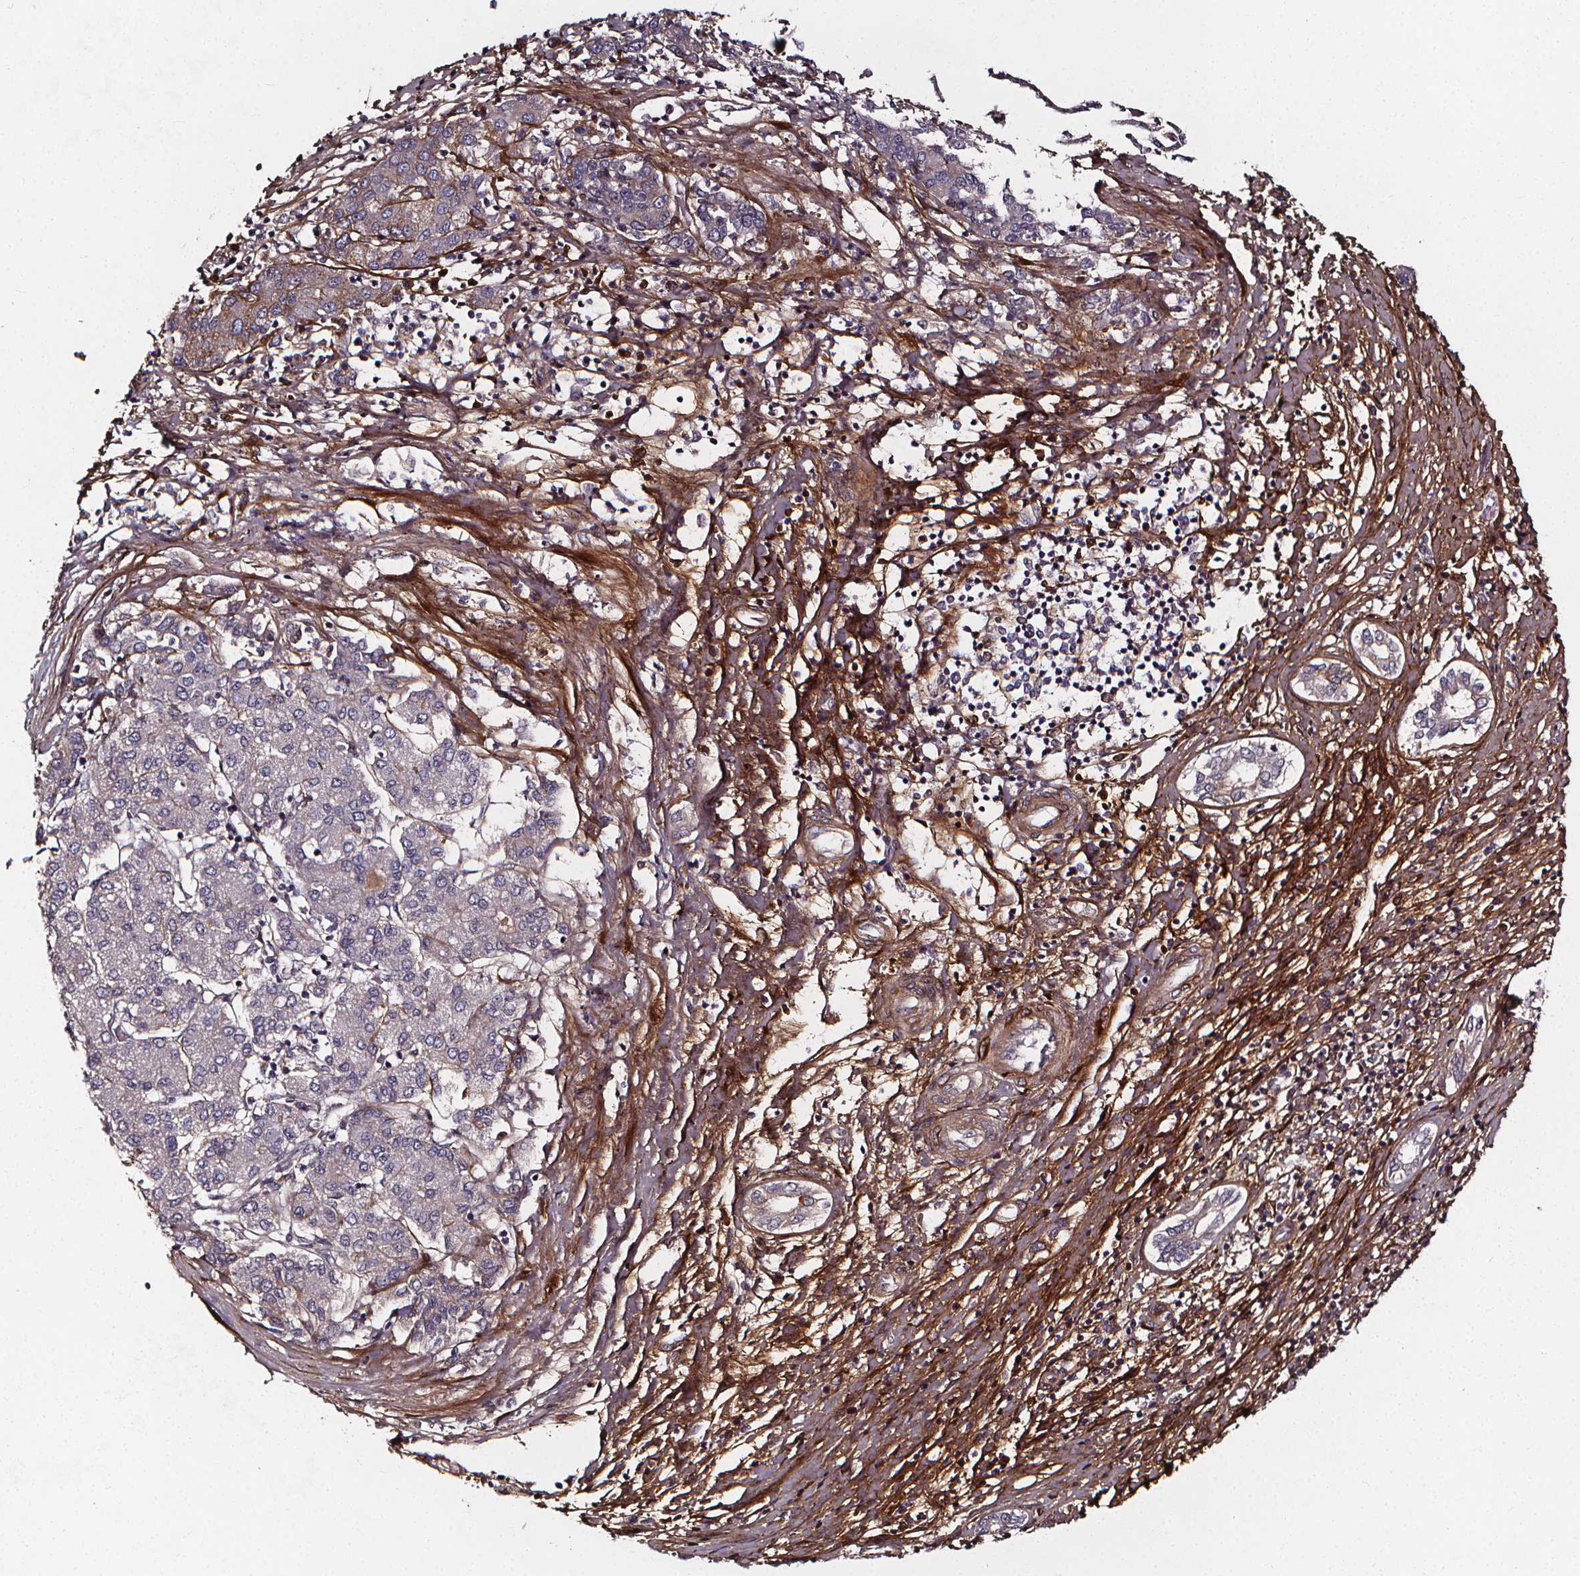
{"staining": {"intensity": "negative", "quantity": "none", "location": "none"}, "tissue": "liver cancer", "cell_type": "Tumor cells", "image_type": "cancer", "snomed": [{"axis": "morphology", "description": "Carcinoma, Hepatocellular, NOS"}, {"axis": "topography", "description": "Liver"}], "caption": "This is a image of immunohistochemistry staining of liver hepatocellular carcinoma, which shows no expression in tumor cells.", "gene": "AEBP1", "patient": {"sex": "male", "age": 65}}